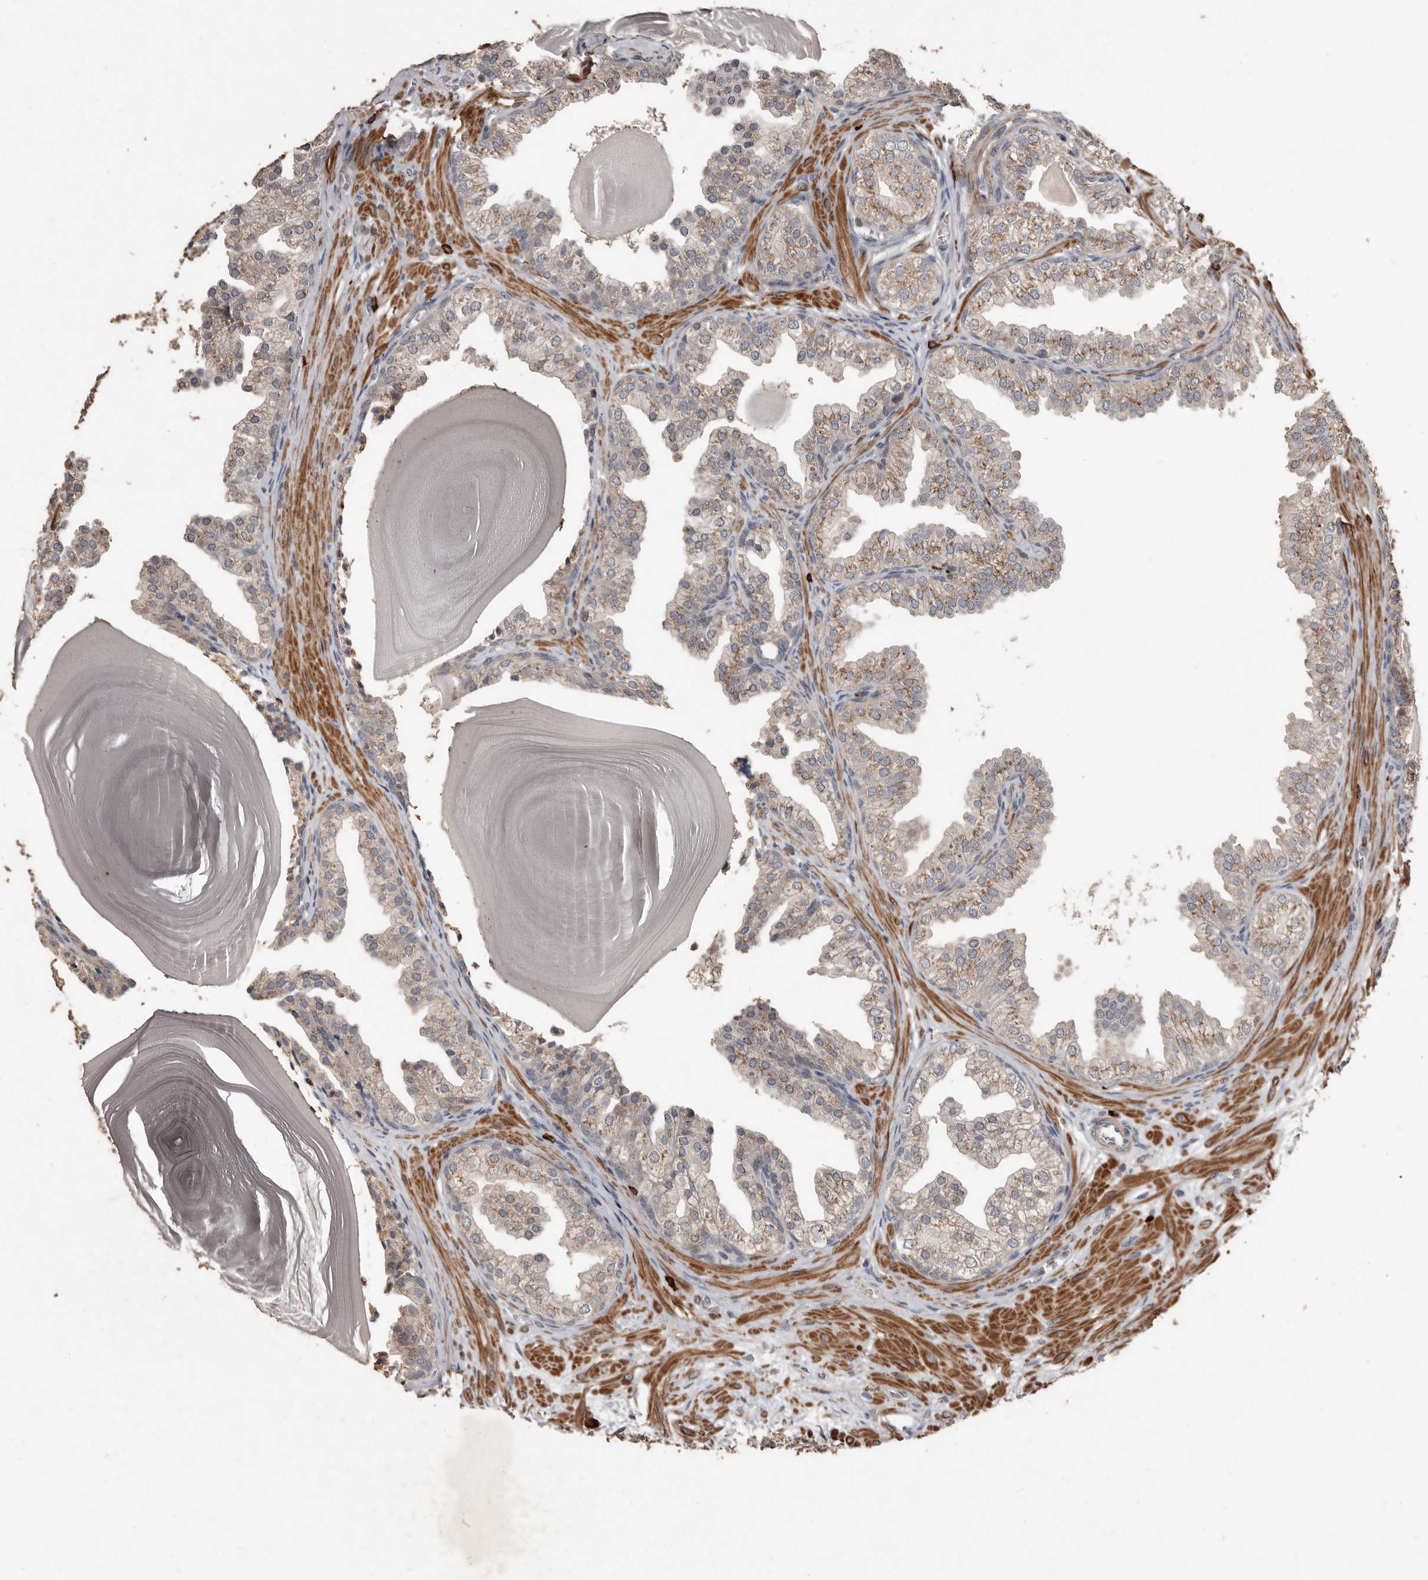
{"staining": {"intensity": "weak", "quantity": "25%-75%", "location": "cytoplasmic/membranous"}, "tissue": "prostate", "cell_type": "Glandular cells", "image_type": "normal", "snomed": [{"axis": "morphology", "description": "Normal tissue, NOS"}, {"axis": "topography", "description": "Prostate"}], "caption": "Brown immunohistochemical staining in normal human prostate demonstrates weak cytoplasmic/membranous staining in approximately 25%-75% of glandular cells.", "gene": "BAMBI", "patient": {"sex": "male", "age": 48}}